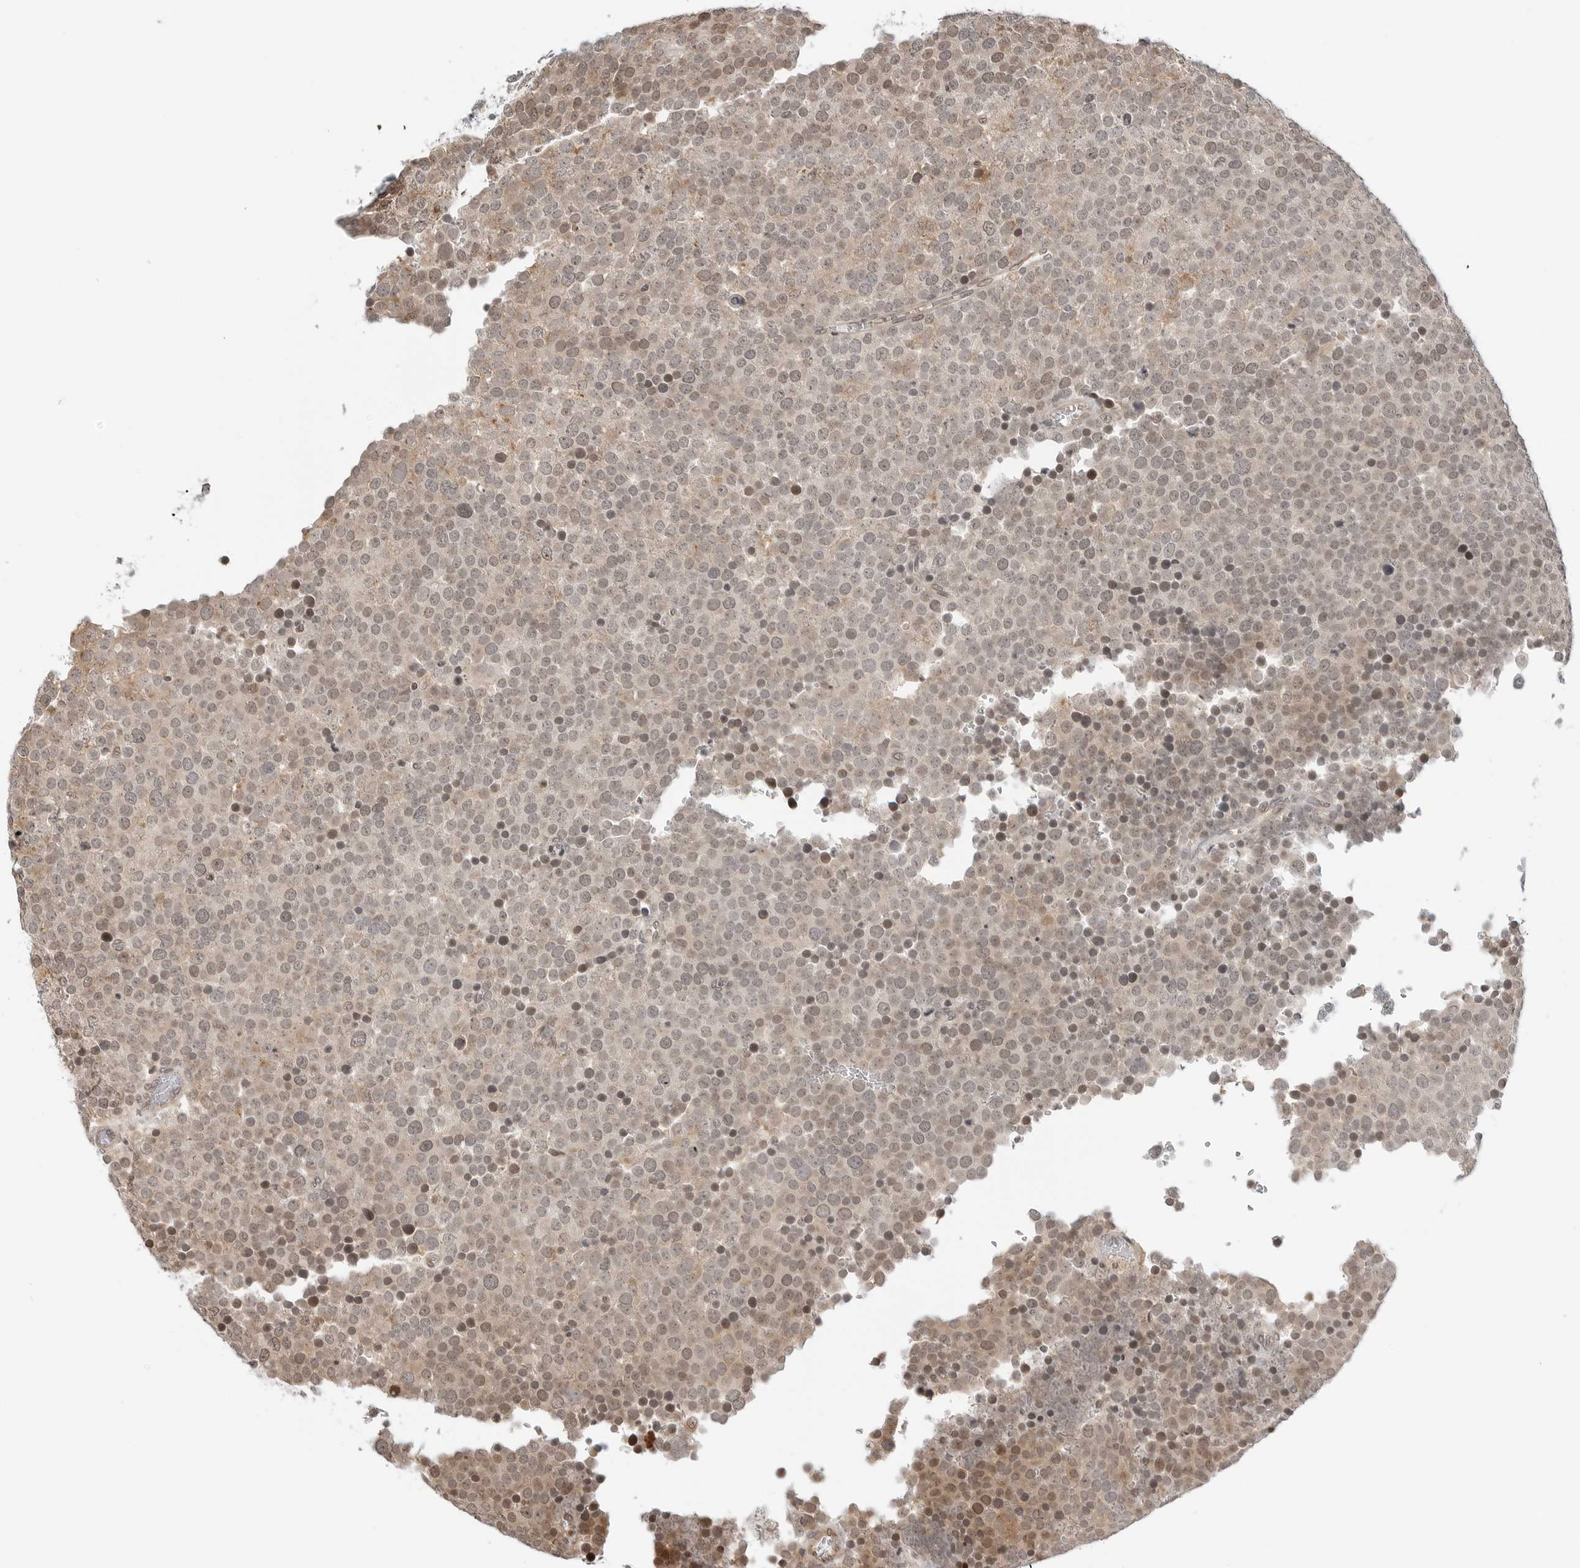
{"staining": {"intensity": "weak", "quantity": "25%-75%", "location": "nuclear"}, "tissue": "testis cancer", "cell_type": "Tumor cells", "image_type": "cancer", "snomed": [{"axis": "morphology", "description": "Seminoma, NOS"}, {"axis": "topography", "description": "Testis"}], "caption": "Human testis seminoma stained with a protein marker reveals weak staining in tumor cells.", "gene": "TIPRL", "patient": {"sex": "male", "age": 71}}